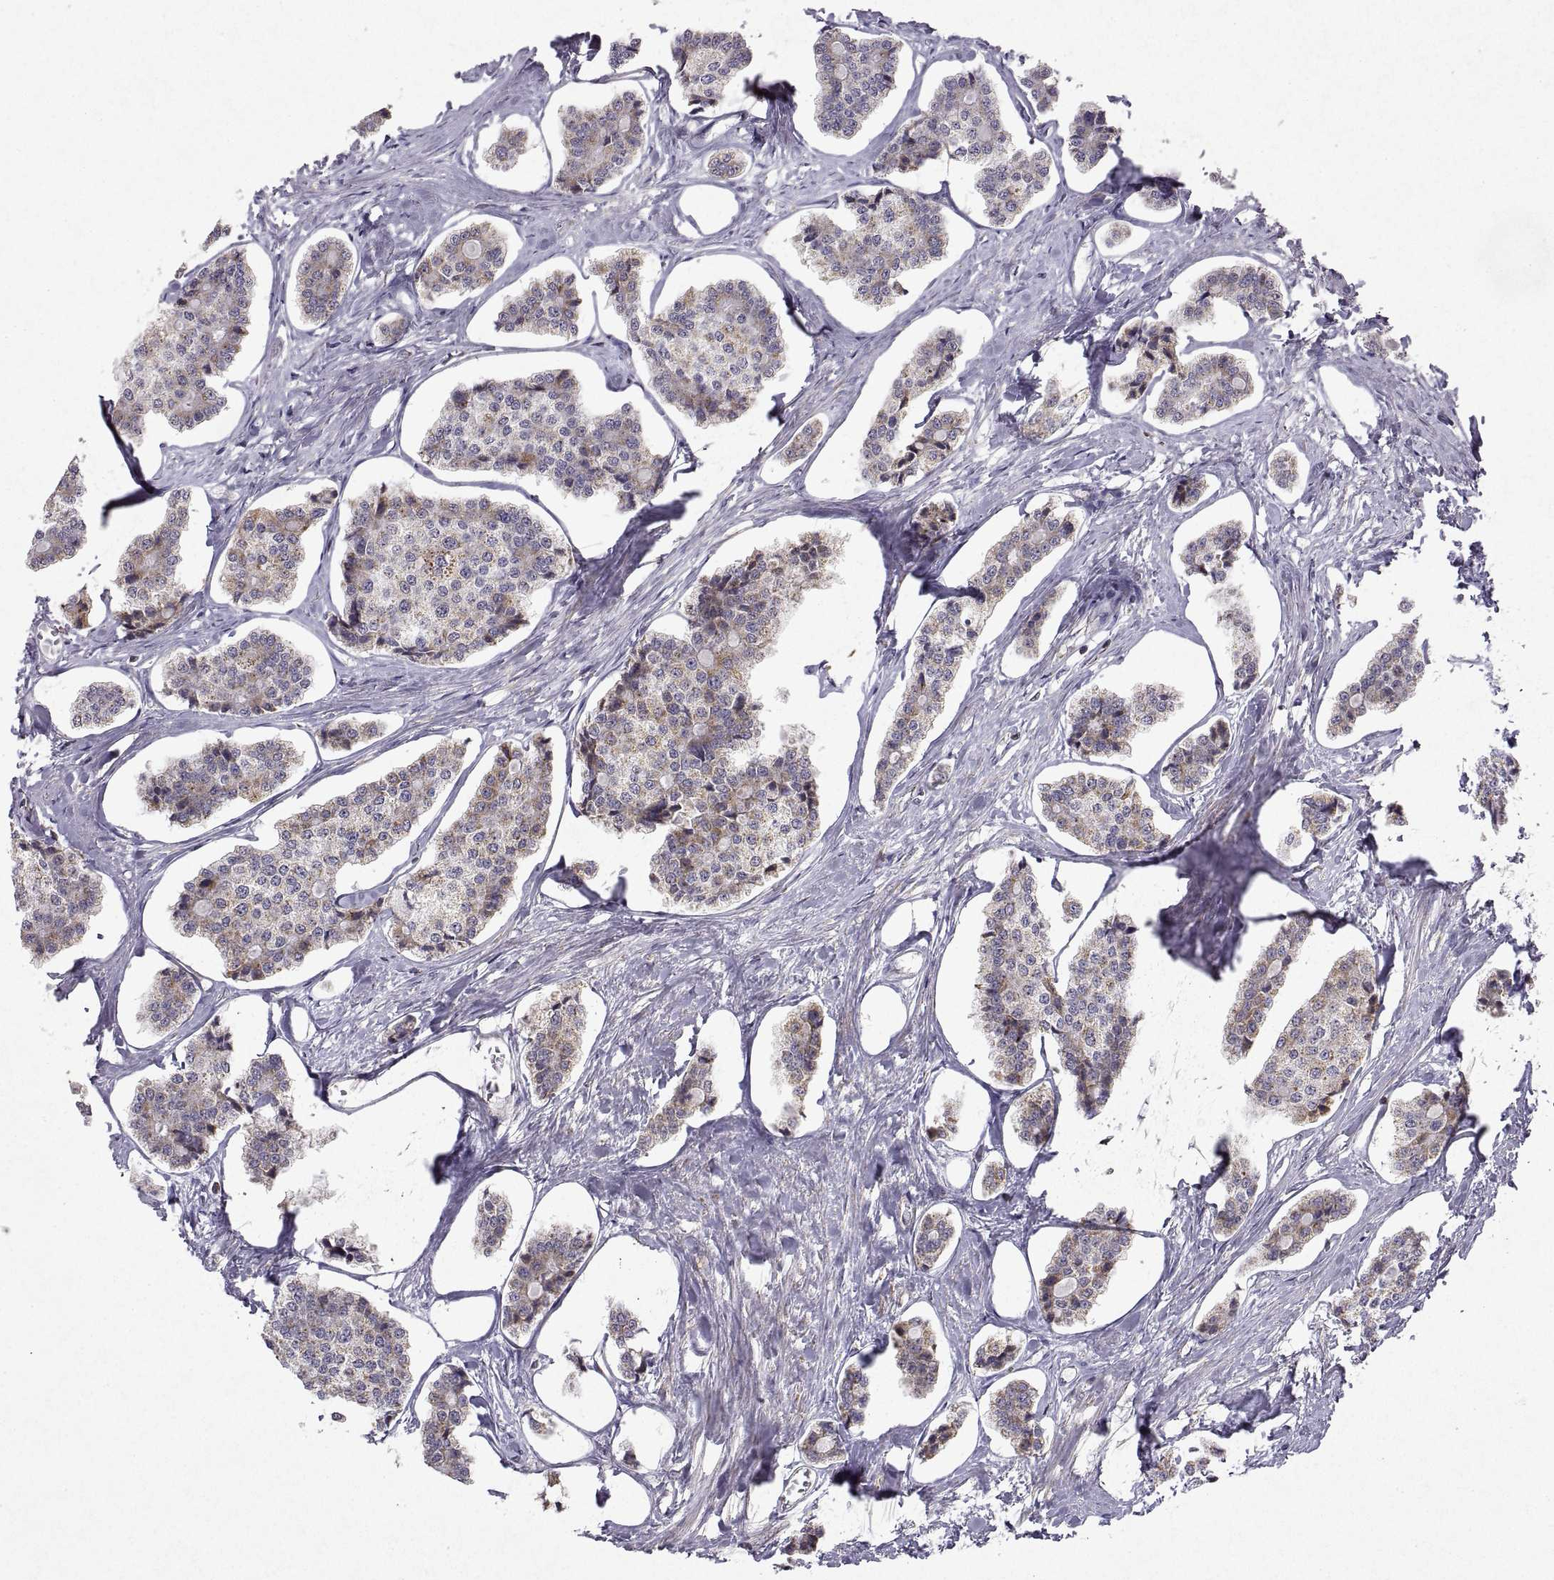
{"staining": {"intensity": "weak", "quantity": "25%-75%", "location": "cytoplasmic/membranous"}, "tissue": "carcinoid", "cell_type": "Tumor cells", "image_type": "cancer", "snomed": [{"axis": "morphology", "description": "Carcinoid, malignant, NOS"}, {"axis": "topography", "description": "Small intestine"}], "caption": "This histopathology image shows malignant carcinoid stained with immunohistochemistry (IHC) to label a protein in brown. The cytoplasmic/membranous of tumor cells show weak positivity for the protein. Nuclei are counter-stained blue.", "gene": "MANBAL", "patient": {"sex": "female", "age": 65}}